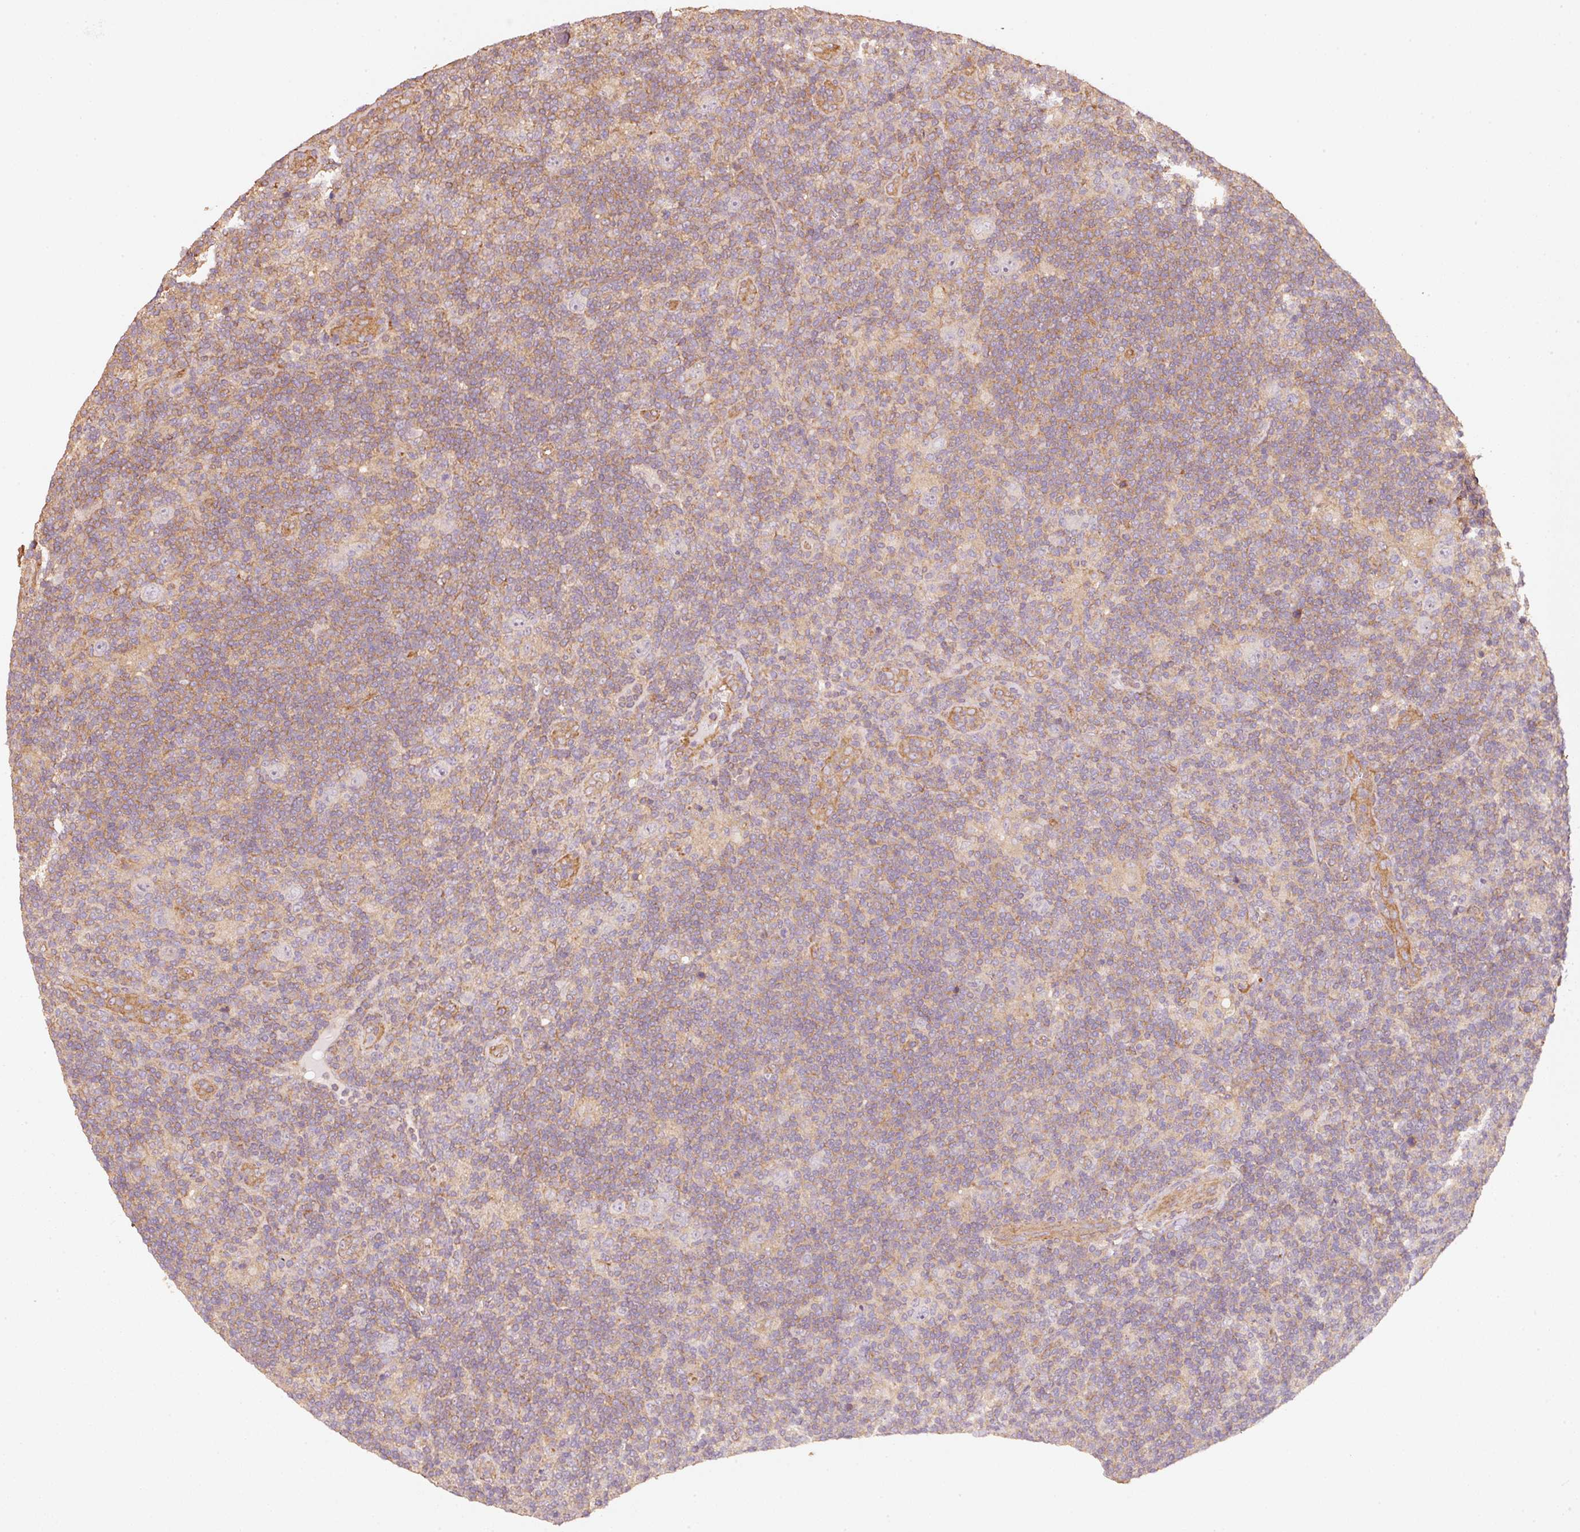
{"staining": {"intensity": "negative", "quantity": "none", "location": "none"}, "tissue": "lymphoma", "cell_type": "Tumor cells", "image_type": "cancer", "snomed": [{"axis": "morphology", "description": "Hodgkin's disease, NOS"}, {"axis": "topography", "description": "Lymph node"}], "caption": "There is no significant positivity in tumor cells of lymphoma.", "gene": "CEP95", "patient": {"sex": "female", "age": 57}}